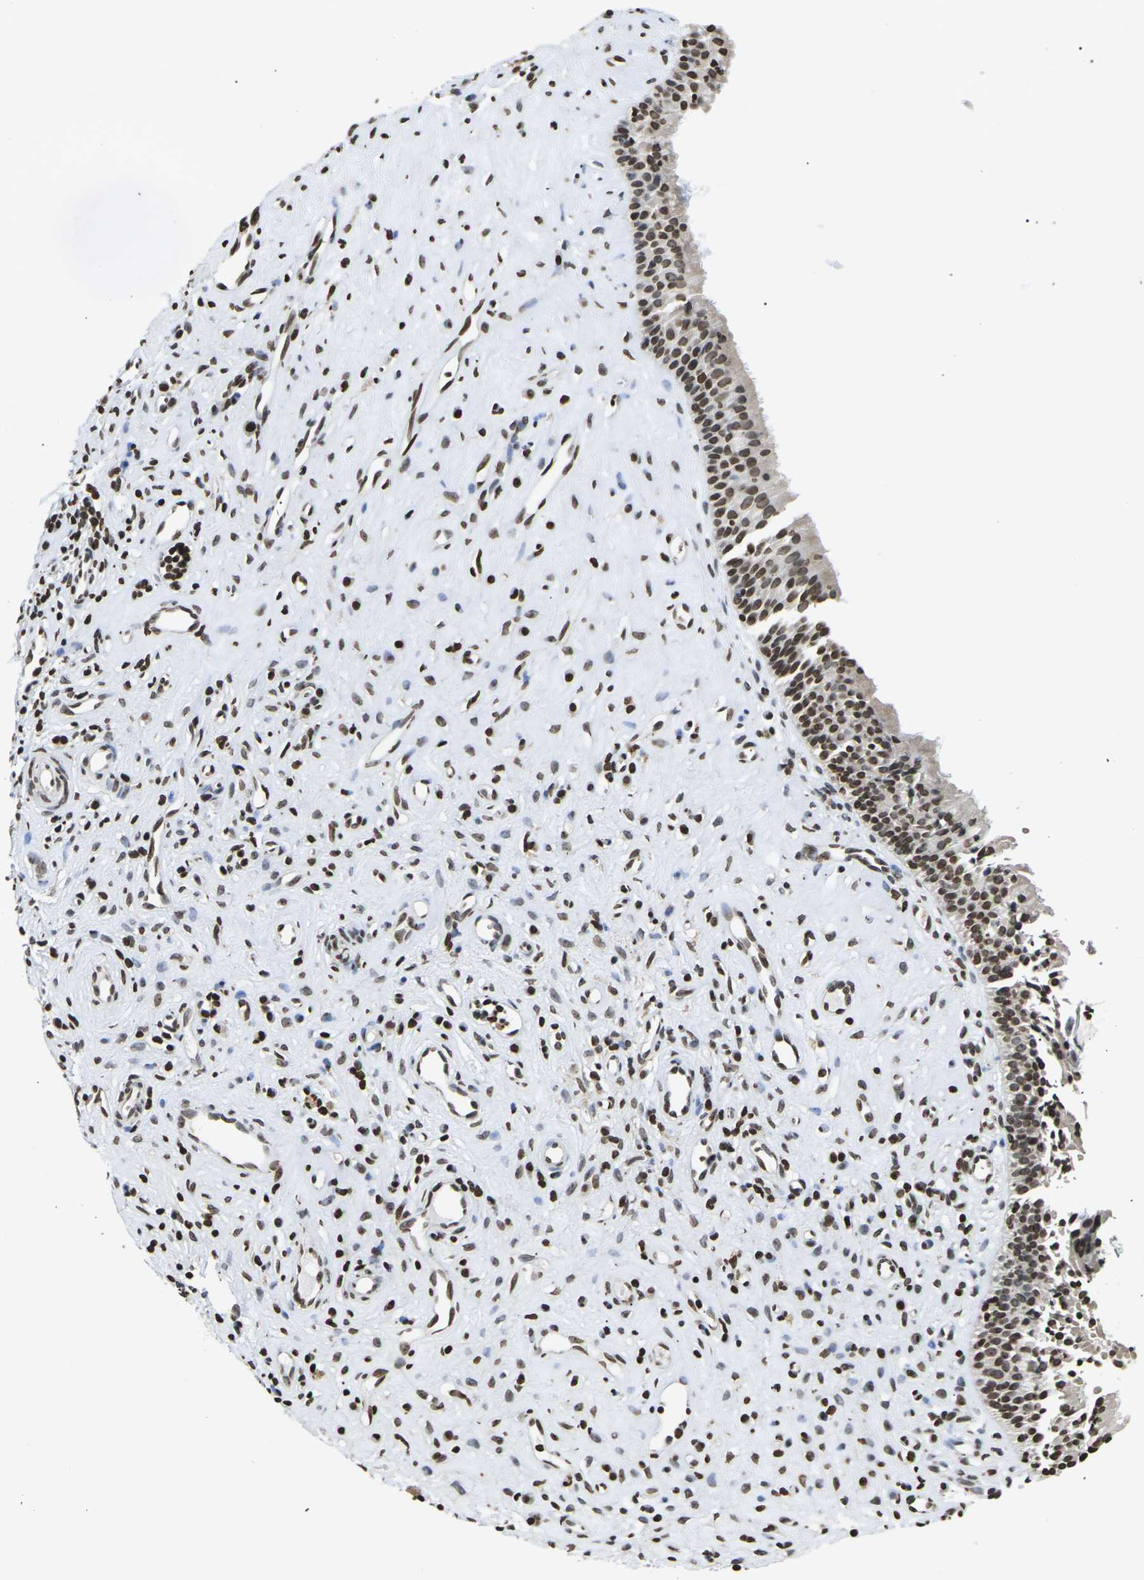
{"staining": {"intensity": "strong", "quantity": ">75%", "location": "nuclear"}, "tissue": "nasopharynx", "cell_type": "Respiratory epithelial cells", "image_type": "normal", "snomed": [{"axis": "morphology", "description": "Normal tissue, NOS"}, {"axis": "topography", "description": "Nasopharynx"}], "caption": "Protein expression analysis of unremarkable nasopharynx reveals strong nuclear staining in approximately >75% of respiratory epithelial cells.", "gene": "ETV5", "patient": {"sex": "female", "age": 51}}